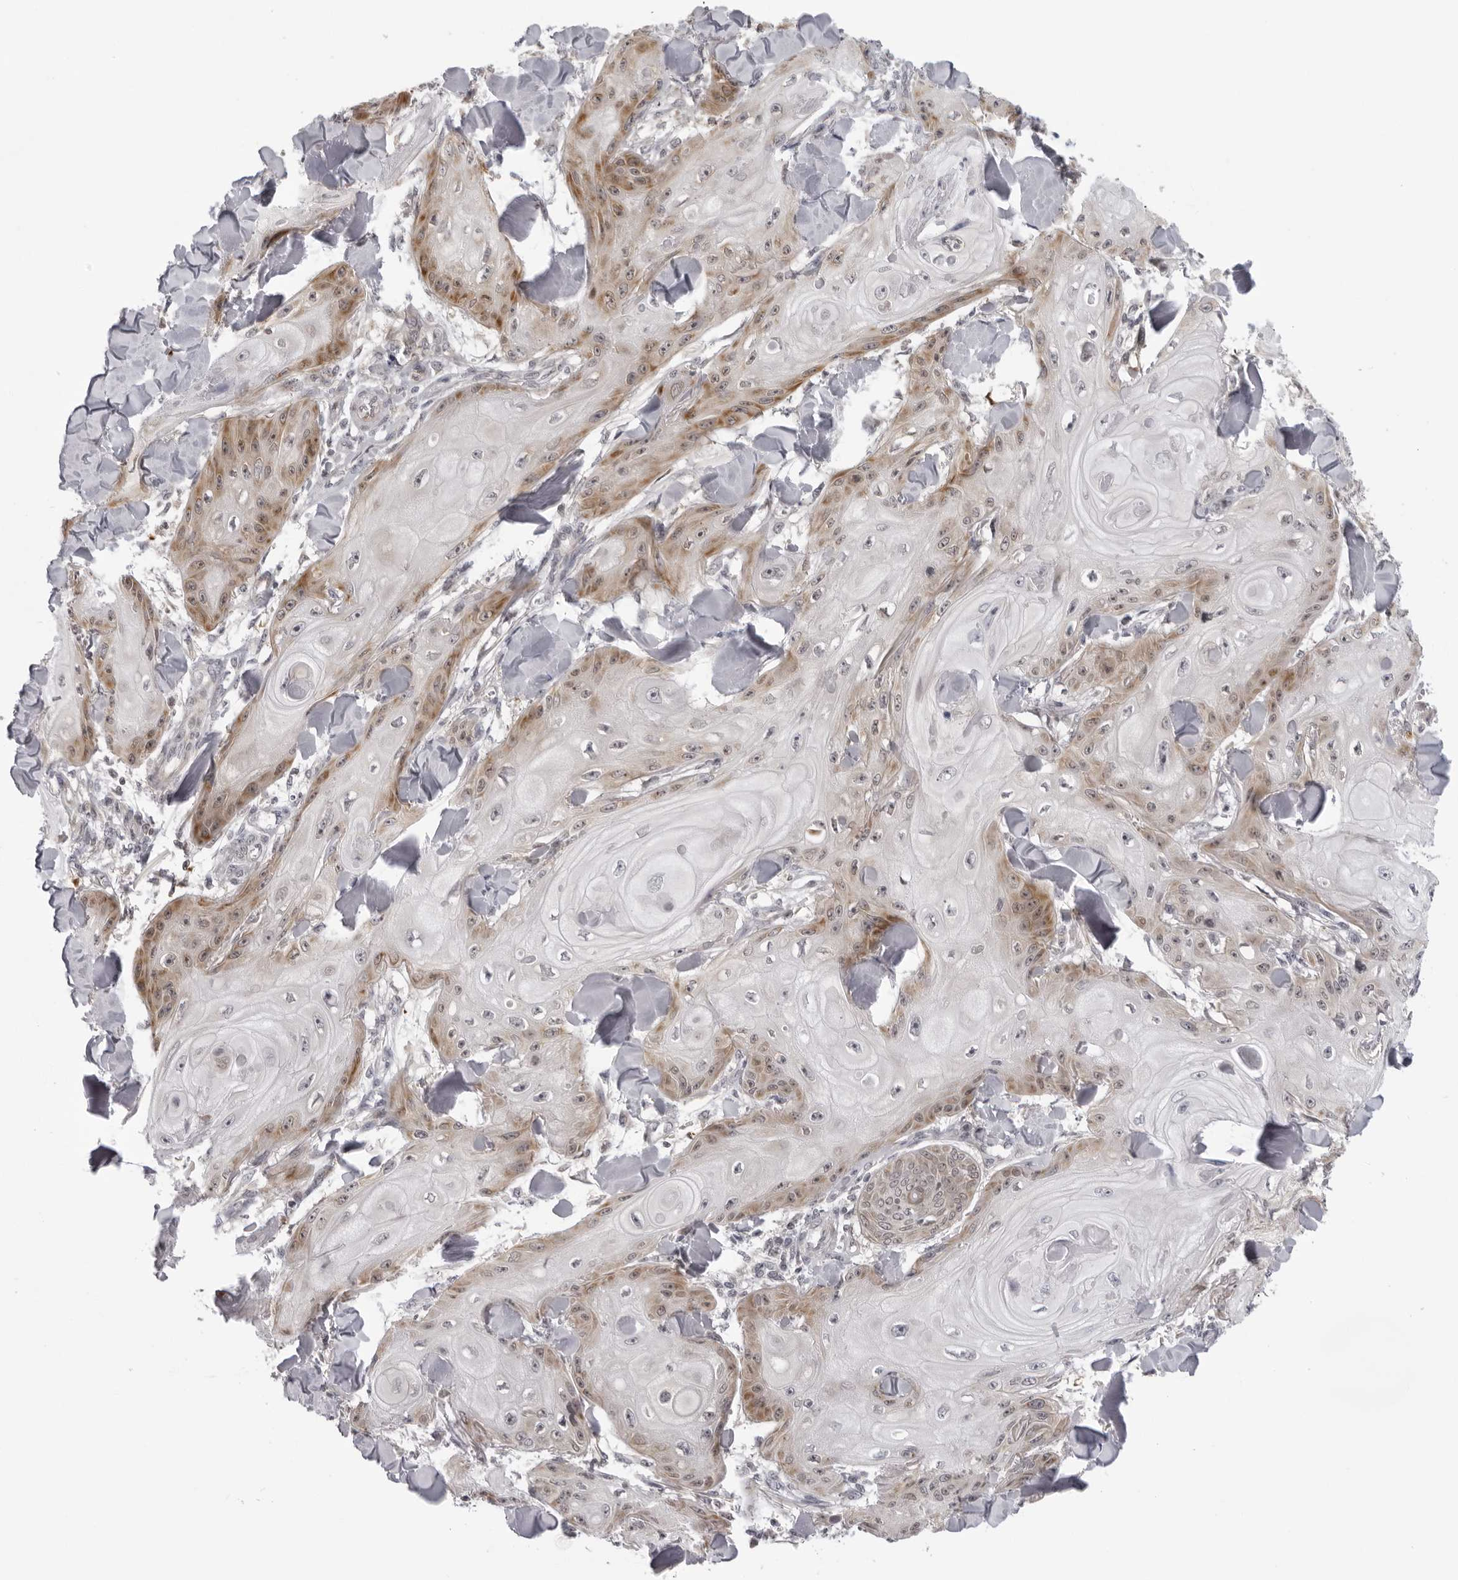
{"staining": {"intensity": "moderate", "quantity": "<25%", "location": "cytoplasmic/membranous"}, "tissue": "skin cancer", "cell_type": "Tumor cells", "image_type": "cancer", "snomed": [{"axis": "morphology", "description": "Squamous cell carcinoma, NOS"}, {"axis": "topography", "description": "Skin"}], "caption": "Immunohistochemical staining of human skin cancer reveals moderate cytoplasmic/membranous protein positivity in approximately <25% of tumor cells.", "gene": "MRPS15", "patient": {"sex": "male", "age": 74}}